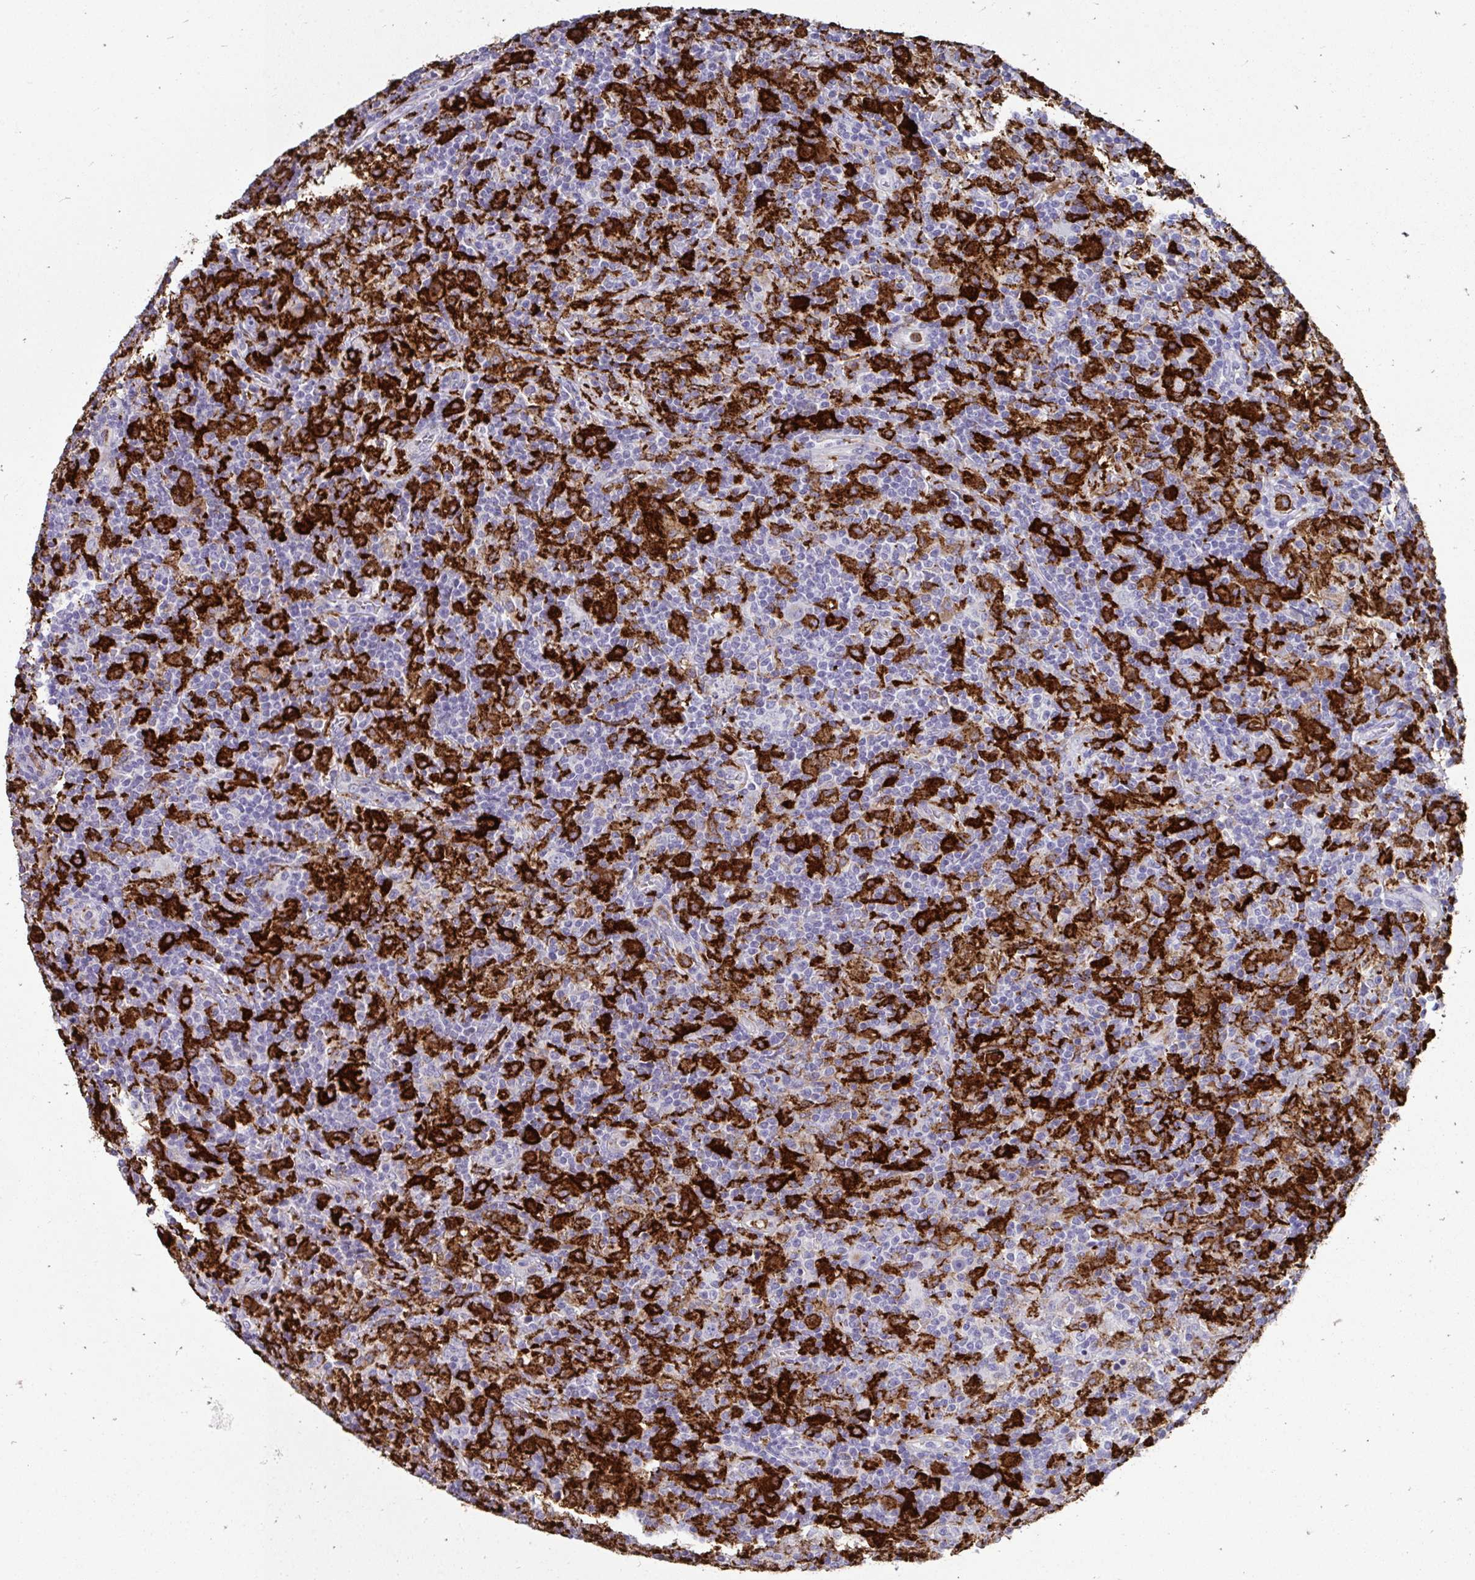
{"staining": {"intensity": "negative", "quantity": "none", "location": "none"}, "tissue": "lymphoma", "cell_type": "Tumor cells", "image_type": "cancer", "snomed": [{"axis": "morphology", "description": "Hodgkin's disease, NOS"}, {"axis": "topography", "description": "Lymph node"}], "caption": "Tumor cells are negative for brown protein staining in lymphoma.", "gene": "CD163", "patient": {"sex": "male", "age": 70}}